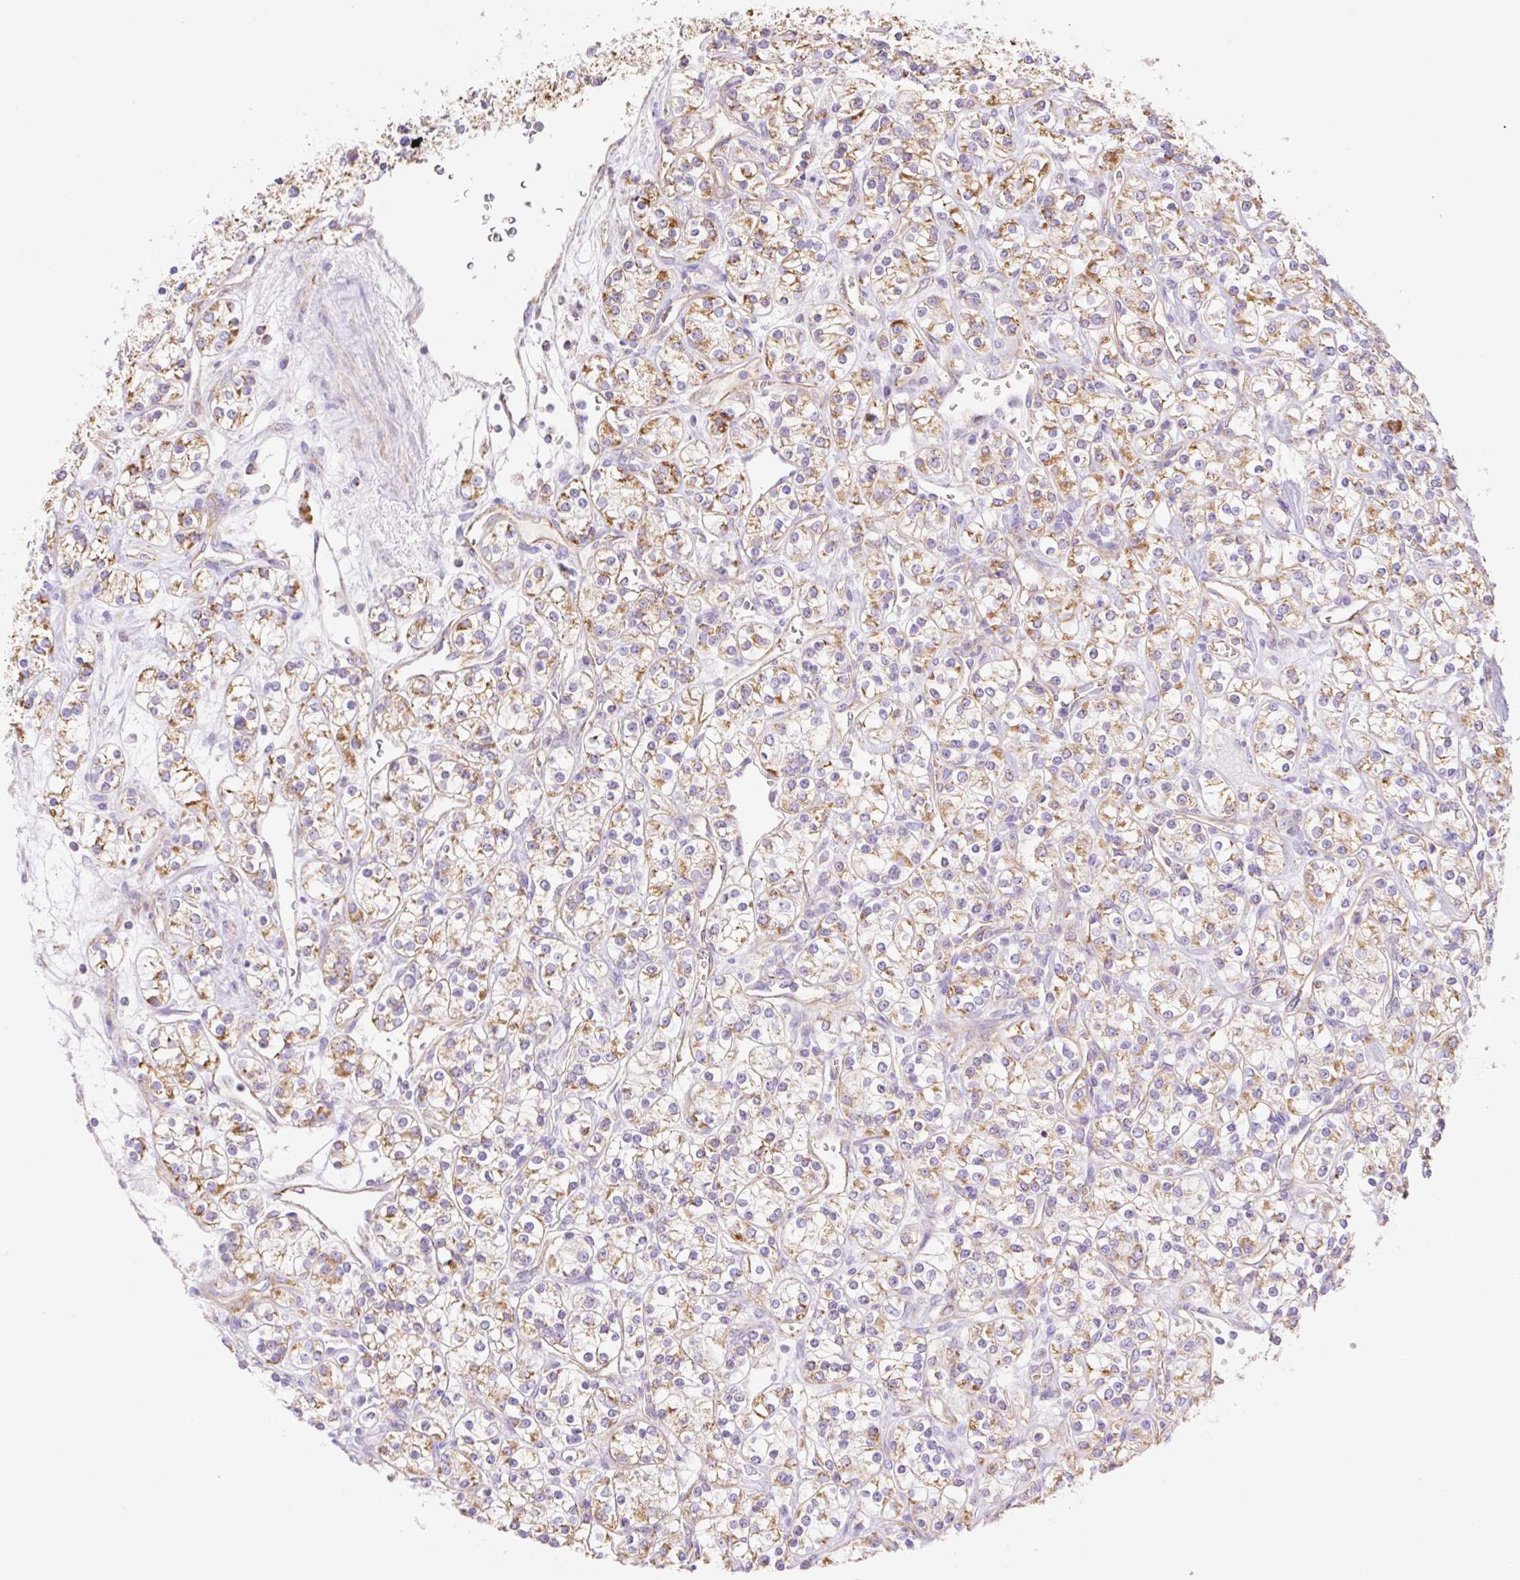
{"staining": {"intensity": "moderate", "quantity": "25%-75%", "location": "cytoplasmic/membranous"}, "tissue": "renal cancer", "cell_type": "Tumor cells", "image_type": "cancer", "snomed": [{"axis": "morphology", "description": "Adenocarcinoma, NOS"}, {"axis": "topography", "description": "Kidney"}], "caption": "There is medium levels of moderate cytoplasmic/membranous positivity in tumor cells of renal cancer, as demonstrated by immunohistochemical staining (brown color).", "gene": "ESAM", "patient": {"sex": "male", "age": 77}}